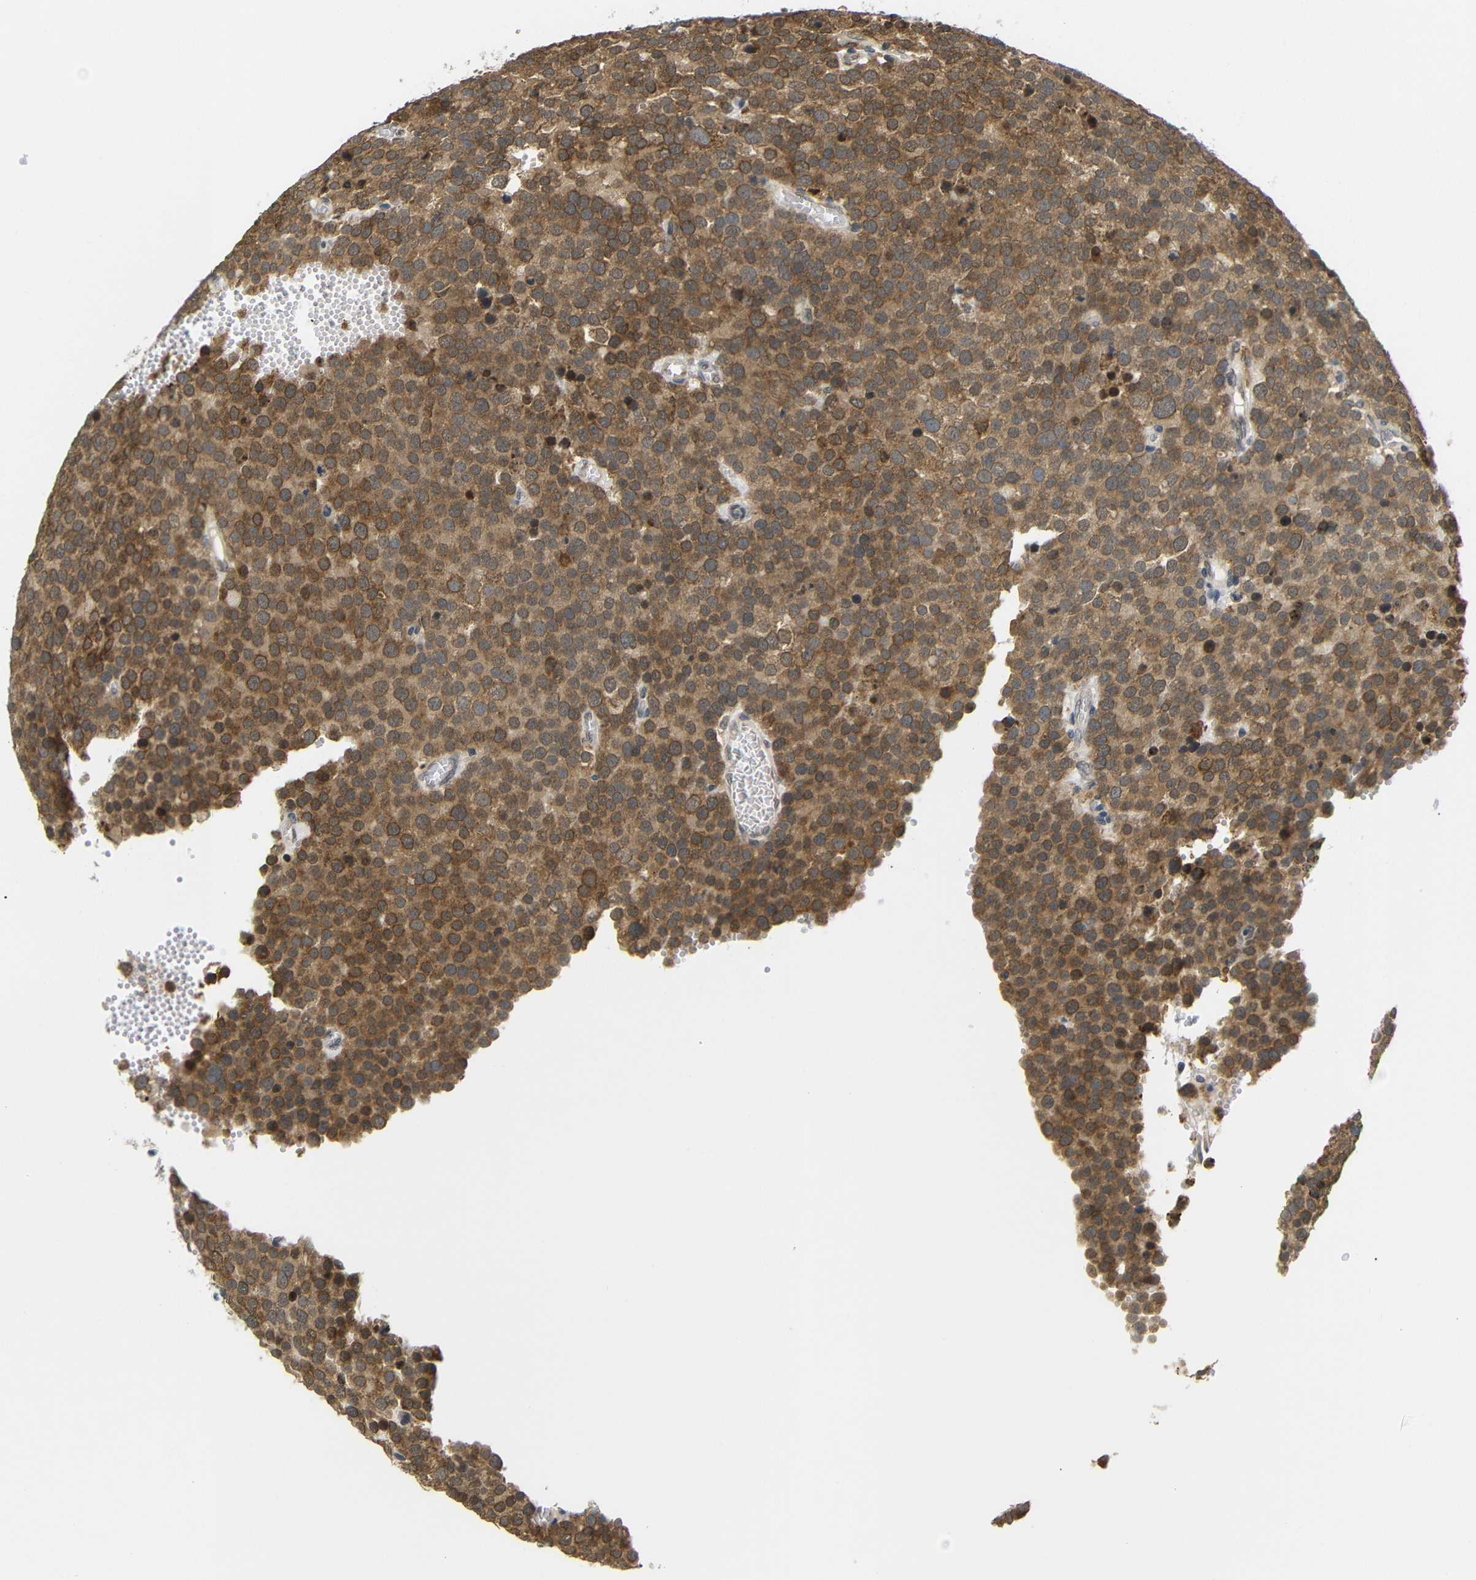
{"staining": {"intensity": "moderate", "quantity": ">75%", "location": "cytoplasmic/membranous,nuclear"}, "tissue": "testis cancer", "cell_type": "Tumor cells", "image_type": "cancer", "snomed": [{"axis": "morphology", "description": "Normal tissue, NOS"}, {"axis": "morphology", "description": "Seminoma, NOS"}, {"axis": "topography", "description": "Testis"}], "caption": "Testis cancer (seminoma) stained for a protein exhibits moderate cytoplasmic/membranous and nuclear positivity in tumor cells.", "gene": "GJA5", "patient": {"sex": "male", "age": 71}}